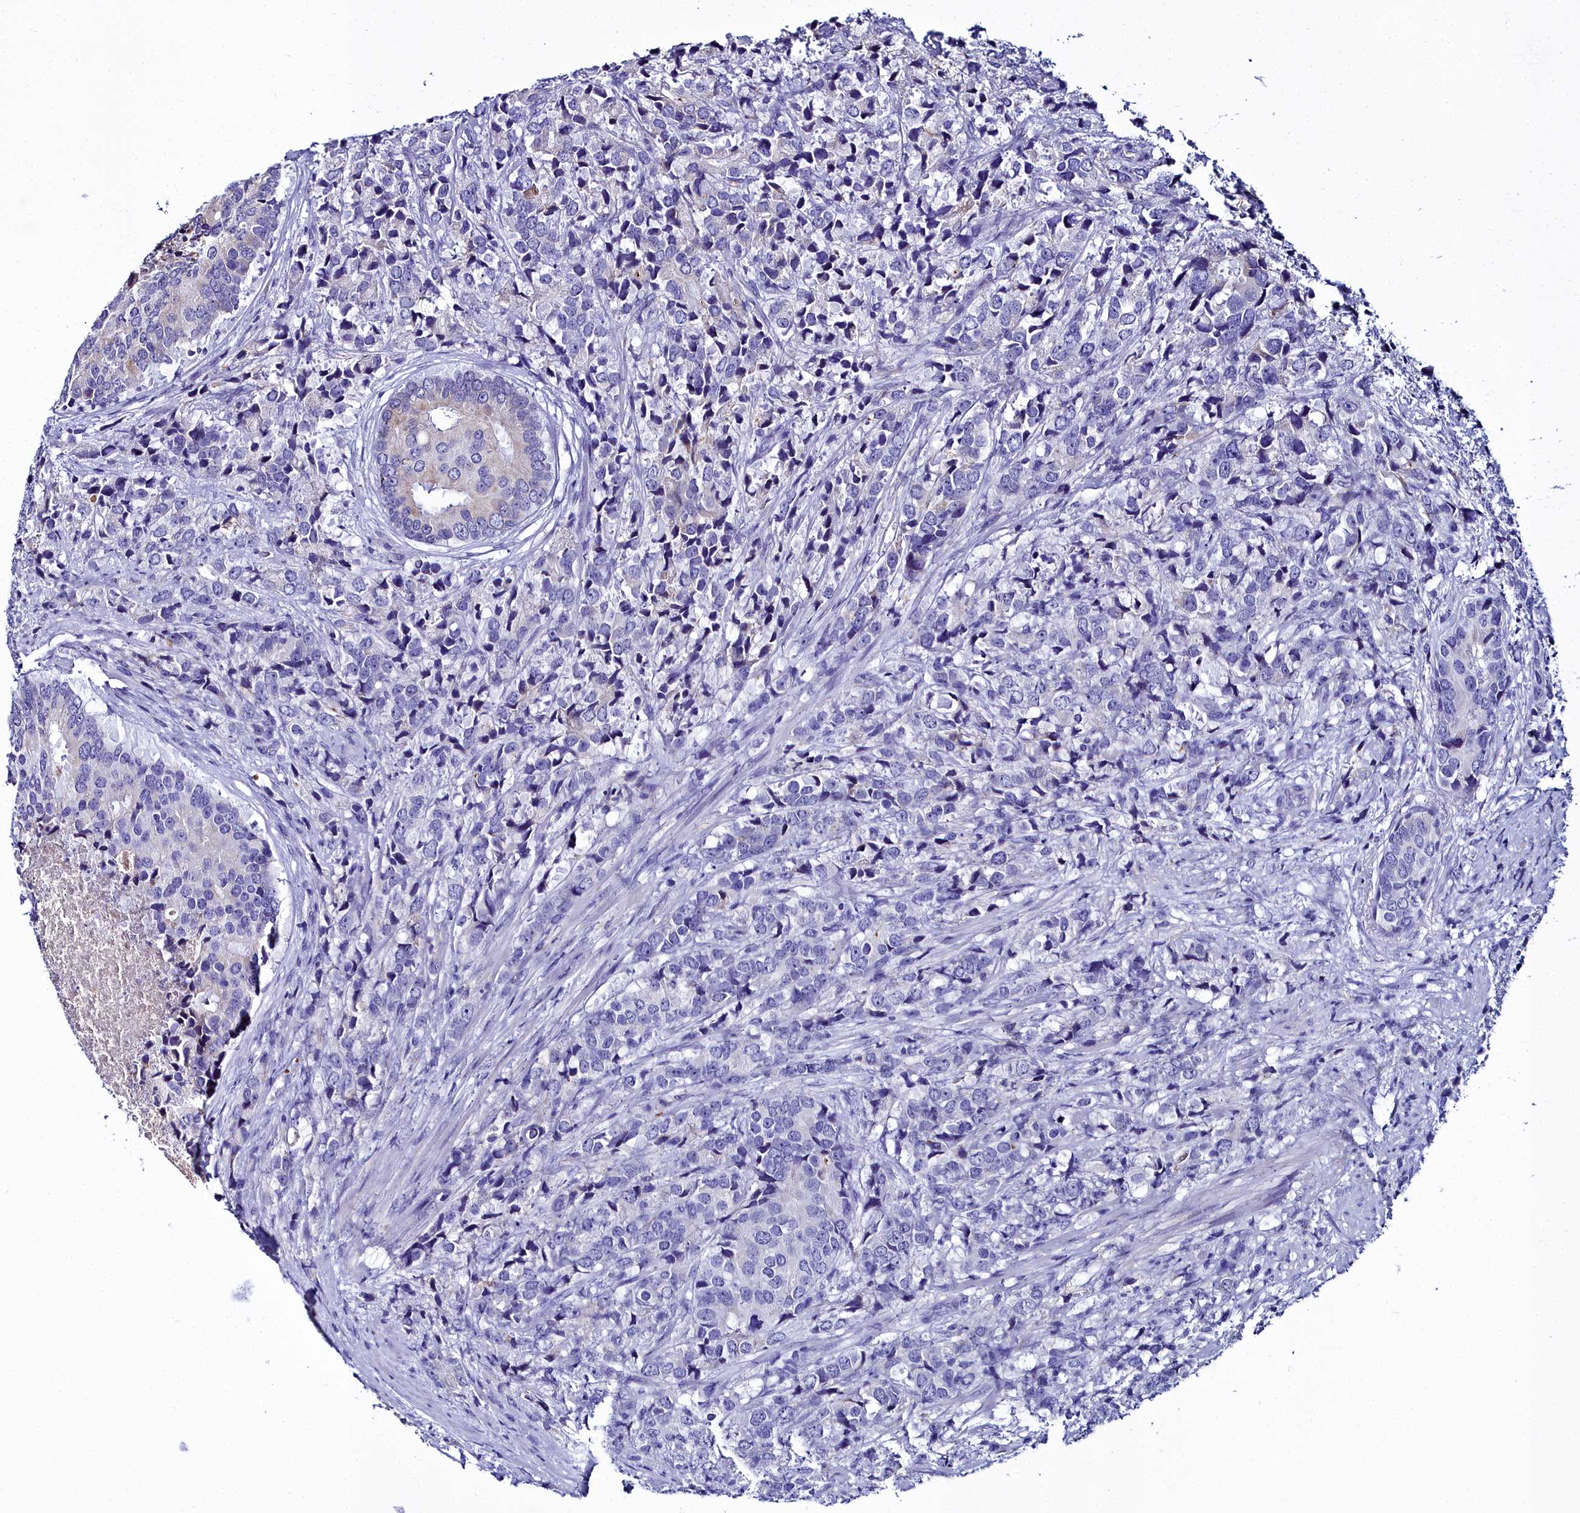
{"staining": {"intensity": "negative", "quantity": "none", "location": "none"}, "tissue": "prostate cancer", "cell_type": "Tumor cells", "image_type": "cancer", "snomed": [{"axis": "morphology", "description": "Adenocarcinoma, High grade"}, {"axis": "topography", "description": "Prostate"}], "caption": "Protein analysis of prostate high-grade adenocarcinoma reveals no significant staining in tumor cells.", "gene": "ELAPOR2", "patient": {"sex": "male", "age": 62}}